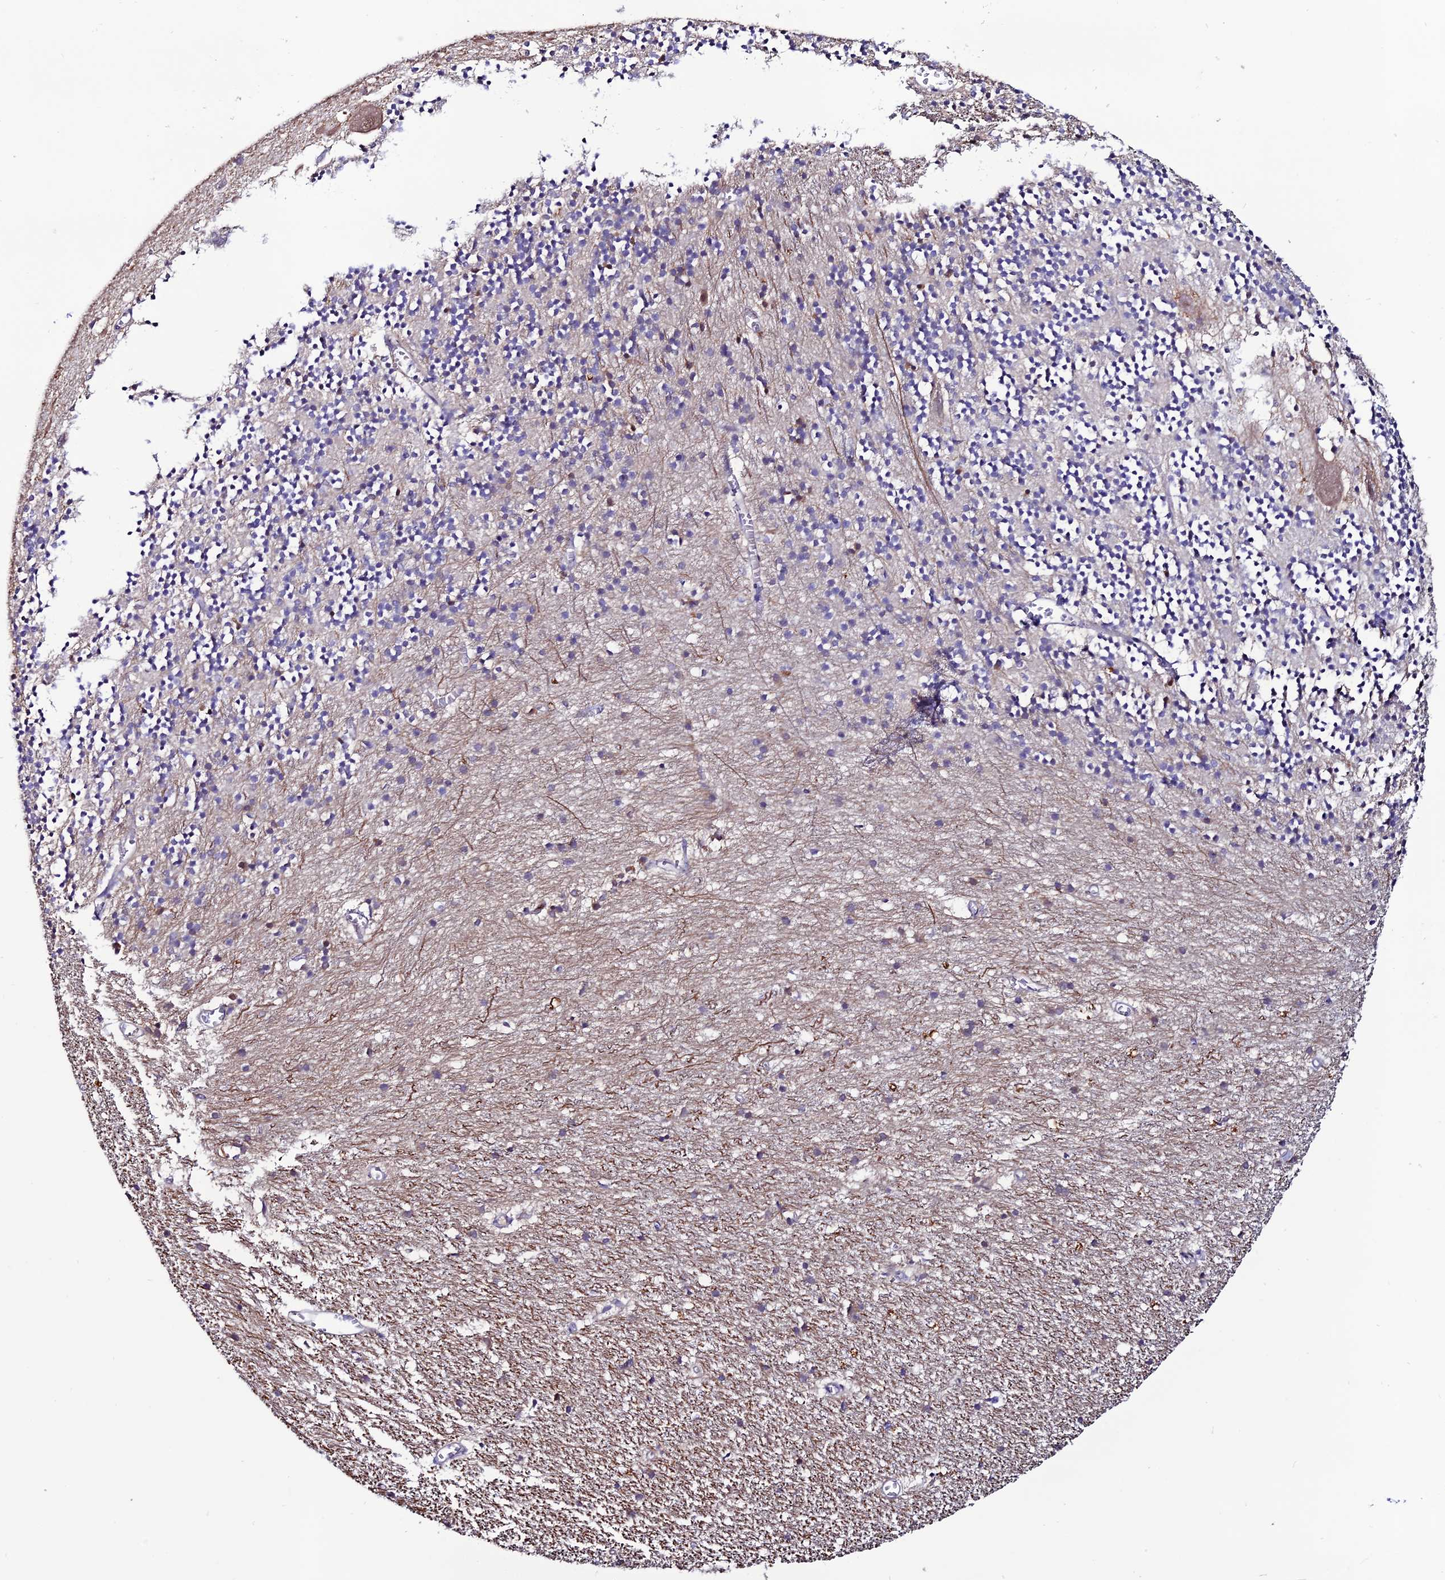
{"staining": {"intensity": "negative", "quantity": "none", "location": "none"}, "tissue": "cerebellum", "cell_type": "Cells in granular layer", "image_type": "normal", "snomed": [{"axis": "morphology", "description": "Normal tissue, NOS"}, {"axis": "topography", "description": "Cerebellum"}], "caption": "An immunohistochemistry (IHC) histopathology image of normal cerebellum is shown. There is no staining in cells in granular layer of cerebellum. The staining is performed using DAB brown chromogen with nuclei counter-stained in using hematoxylin.", "gene": "FZD8", "patient": {"sex": "male", "age": 54}}